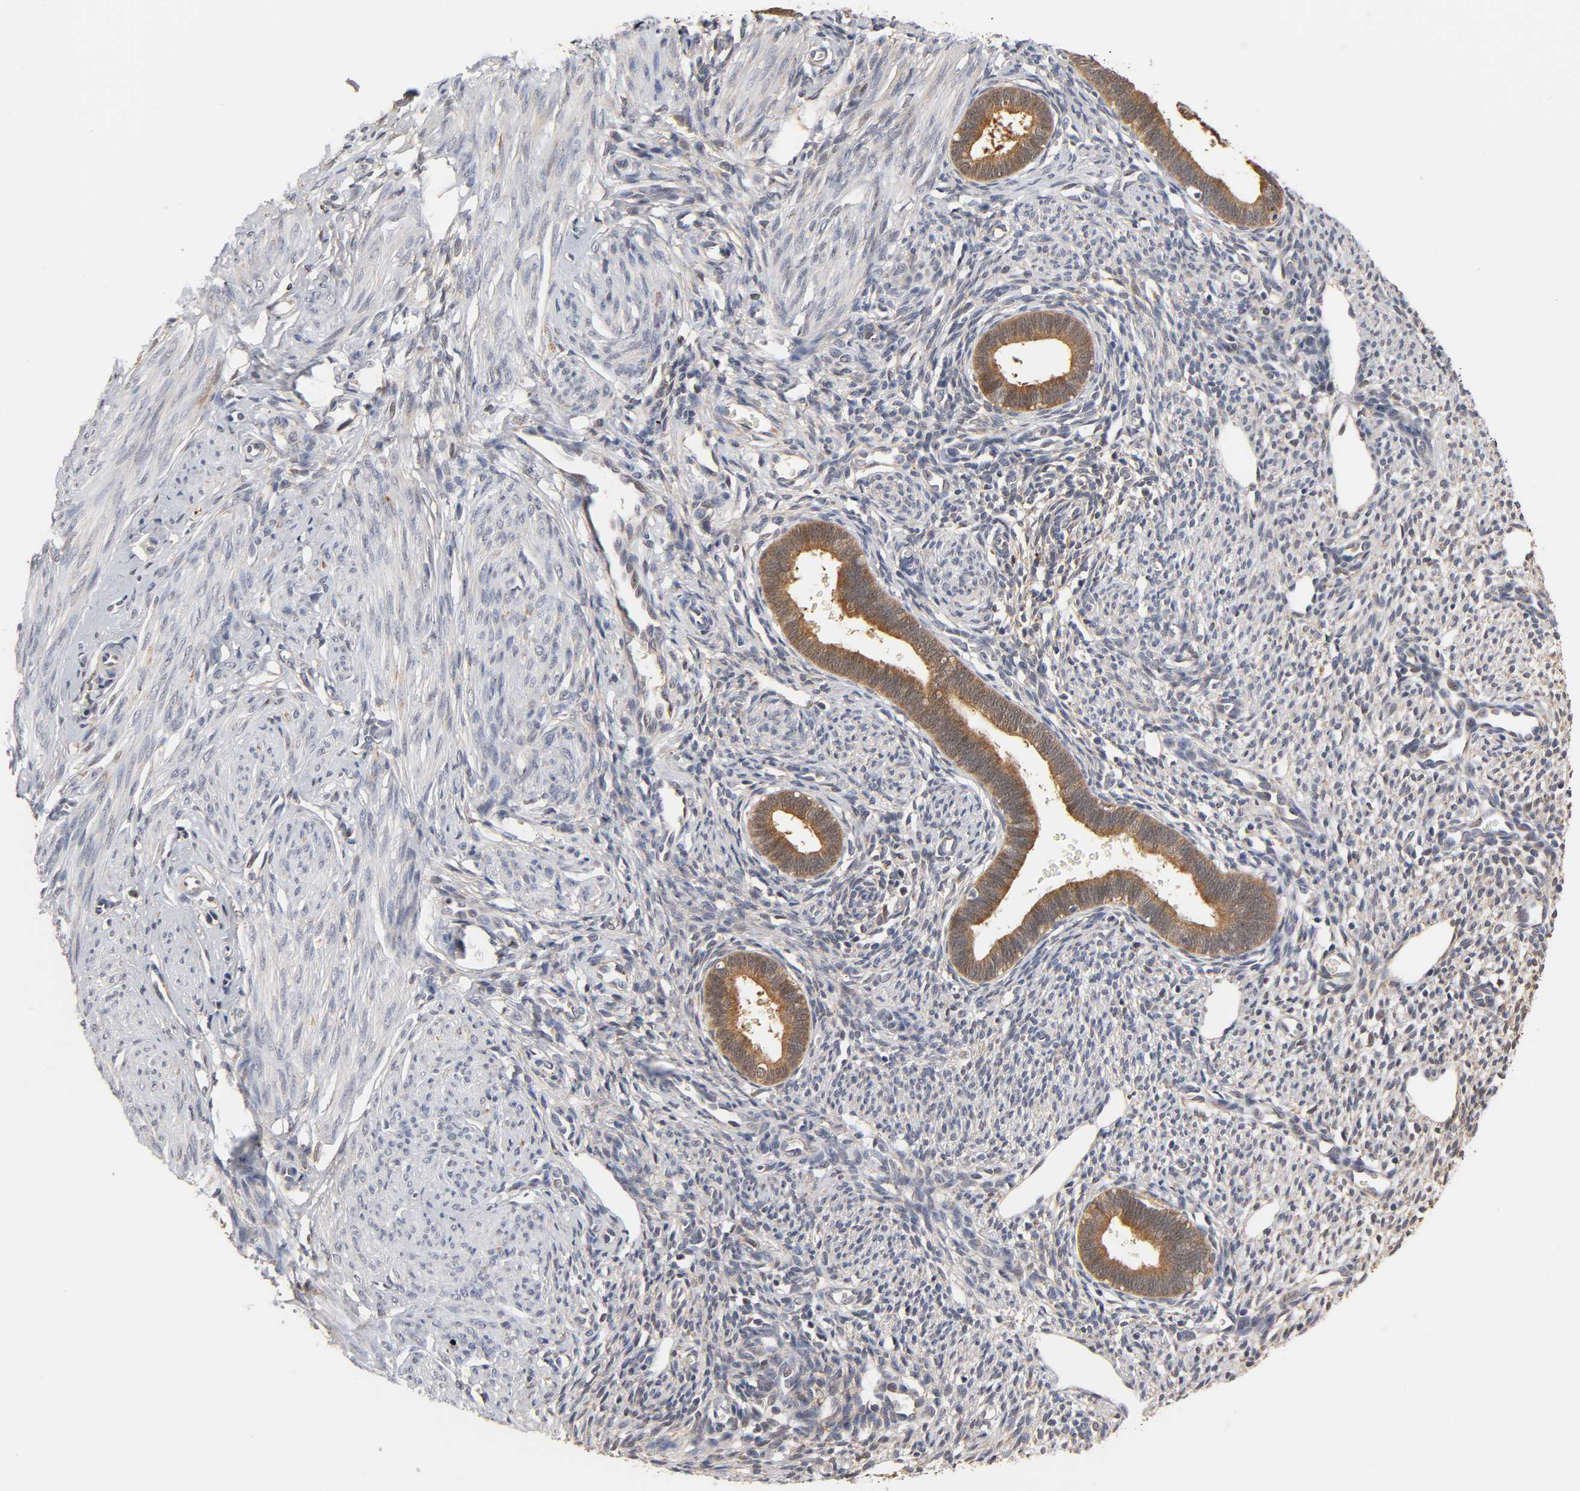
{"staining": {"intensity": "moderate", "quantity": ">75%", "location": "cytoplasmic/membranous"}, "tissue": "endometrium", "cell_type": "Cells in endometrial stroma", "image_type": "normal", "snomed": [{"axis": "morphology", "description": "Normal tissue, NOS"}, {"axis": "topography", "description": "Endometrium"}], "caption": "Protein analysis of benign endometrium displays moderate cytoplasmic/membranous expression in approximately >75% of cells in endometrial stroma.", "gene": "GSTZ1", "patient": {"sex": "female", "age": 27}}